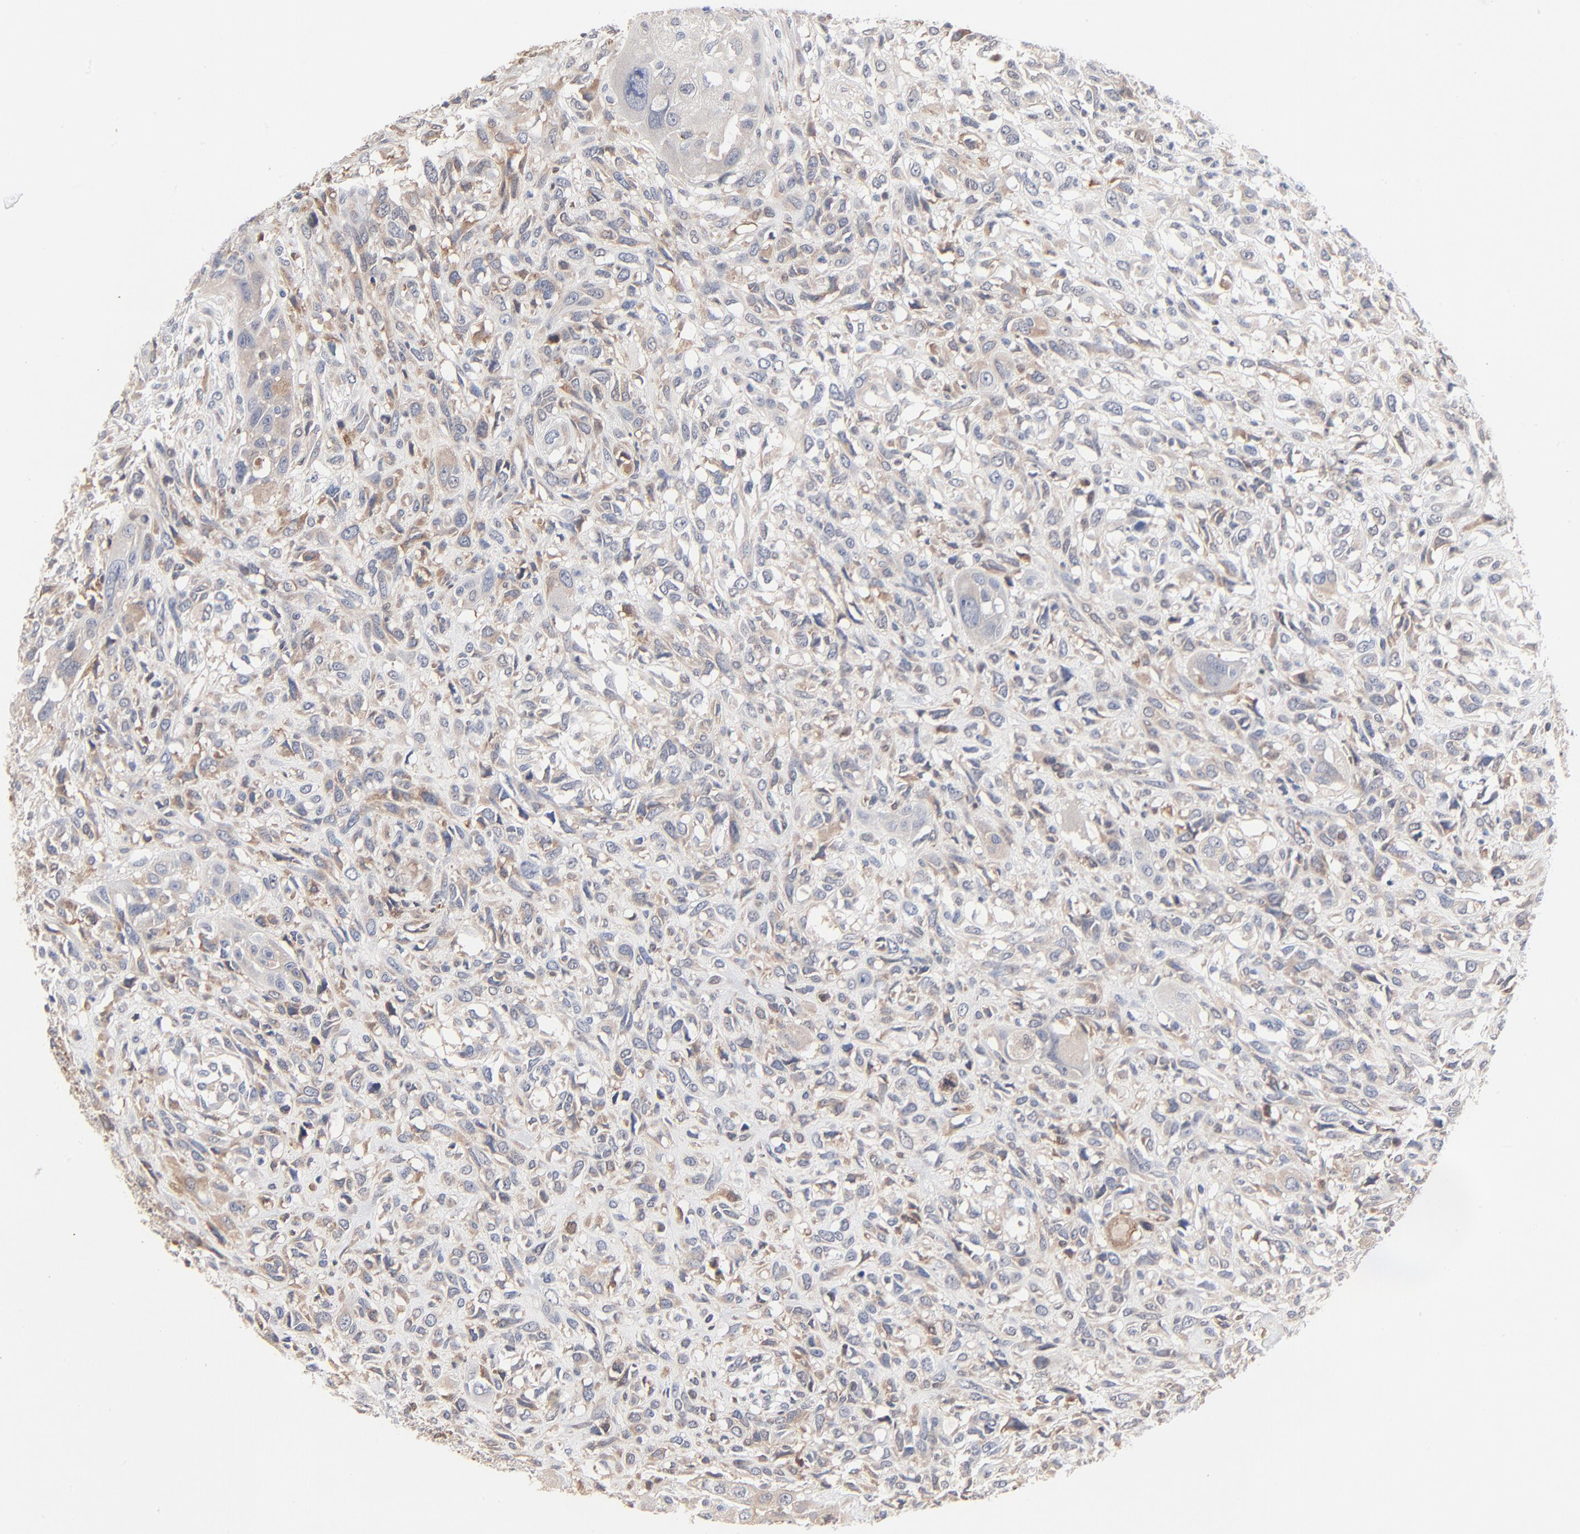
{"staining": {"intensity": "moderate", "quantity": "<25%", "location": "cytoplasmic/membranous"}, "tissue": "head and neck cancer", "cell_type": "Tumor cells", "image_type": "cancer", "snomed": [{"axis": "morphology", "description": "Neoplasm, malignant, NOS"}, {"axis": "topography", "description": "Salivary gland"}, {"axis": "topography", "description": "Head-Neck"}], "caption": "A brown stain shows moderate cytoplasmic/membranous expression of a protein in human head and neck neoplasm (malignant) tumor cells.", "gene": "SERPINA4", "patient": {"sex": "male", "age": 43}}